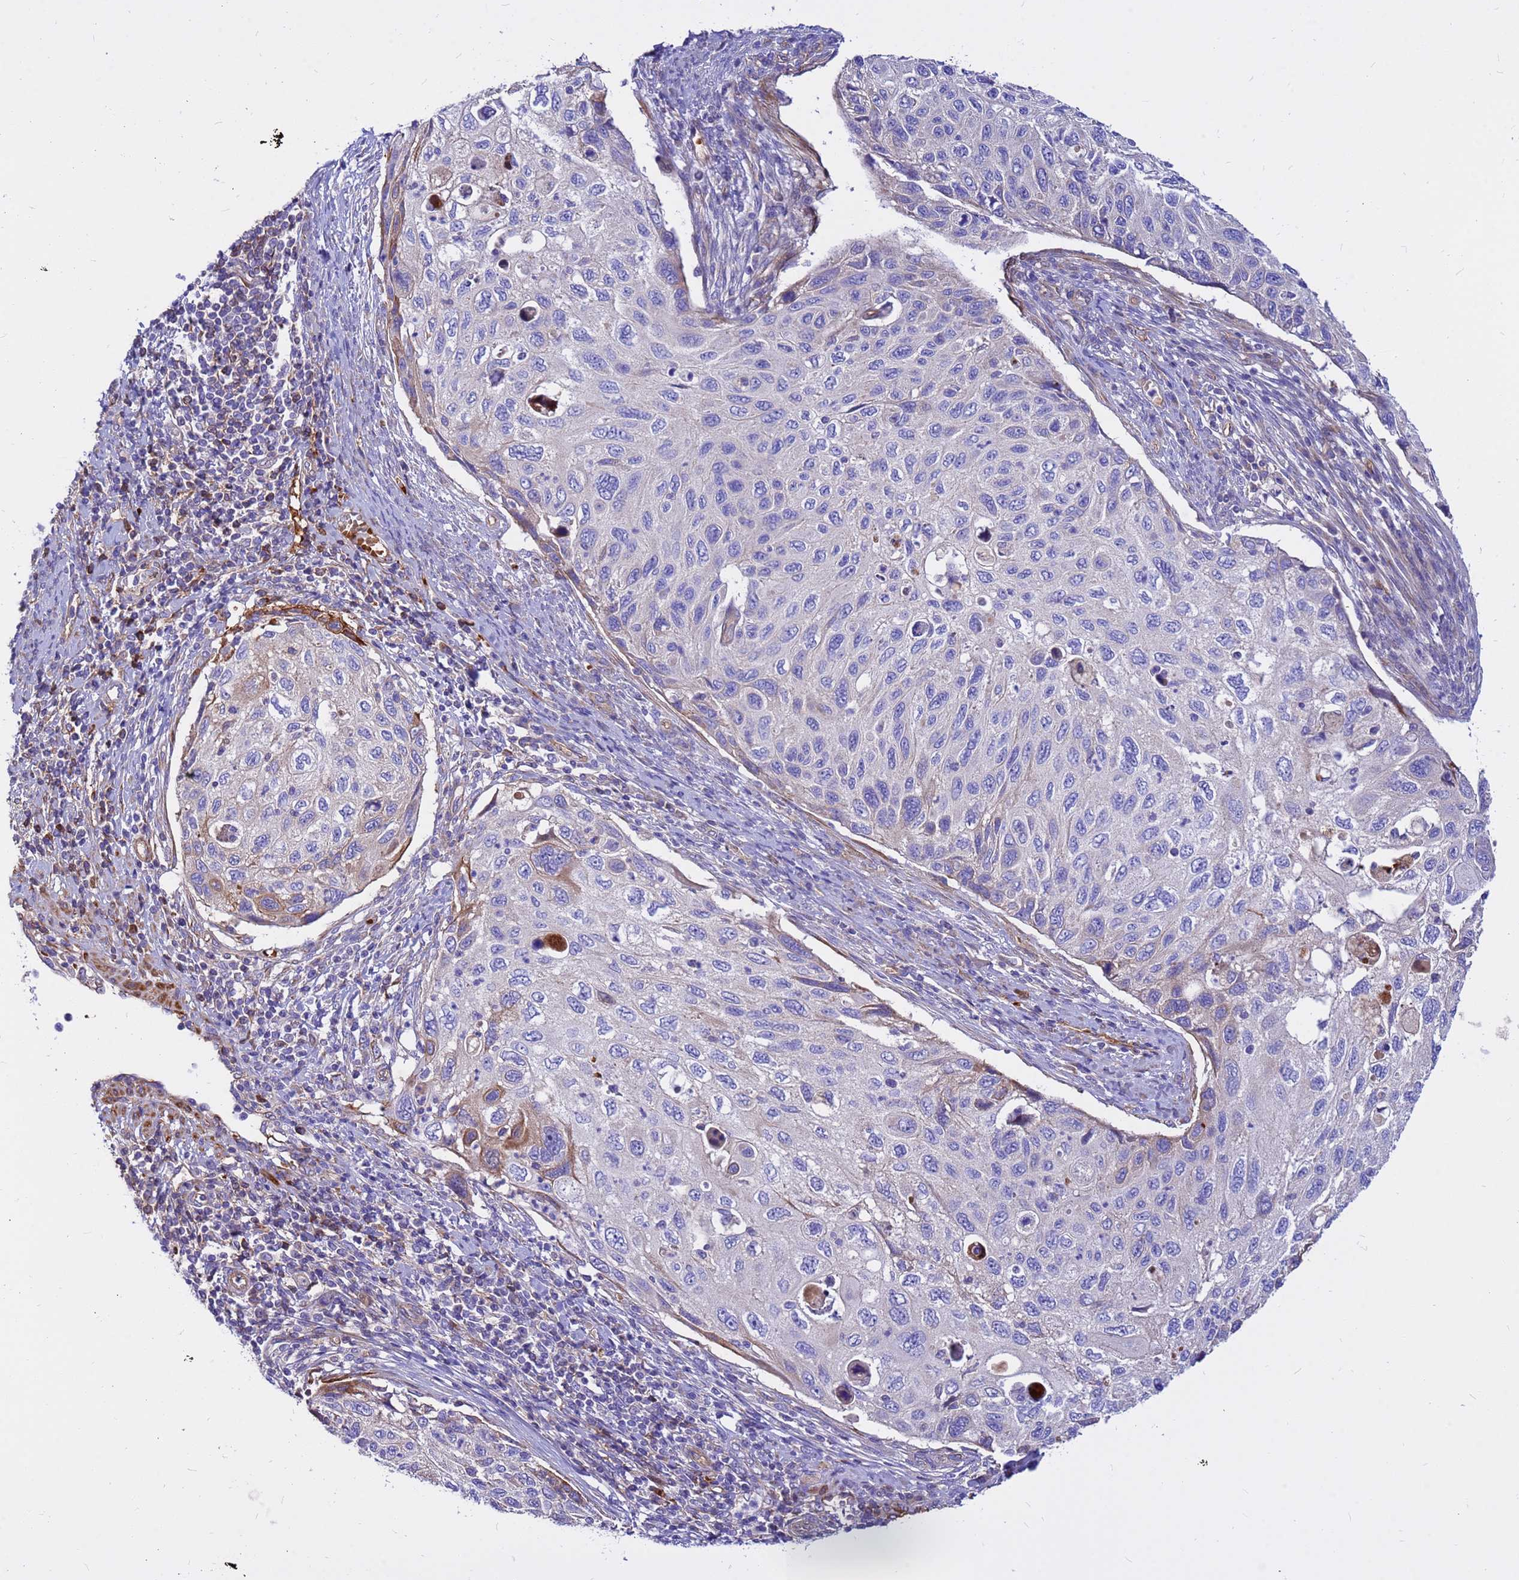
{"staining": {"intensity": "negative", "quantity": "none", "location": "none"}, "tissue": "cervical cancer", "cell_type": "Tumor cells", "image_type": "cancer", "snomed": [{"axis": "morphology", "description": "Squamous cell carcinoma, NOS"}, {"axis": "topography", "description": "Cervix"}], "caption": "Human squamous cell carcinoma (cervical) stained for a protein using IHC displays no positivity in tumor cells.", "gene": "CRHBP", "patient": {"sex": "female", "age": 70}}